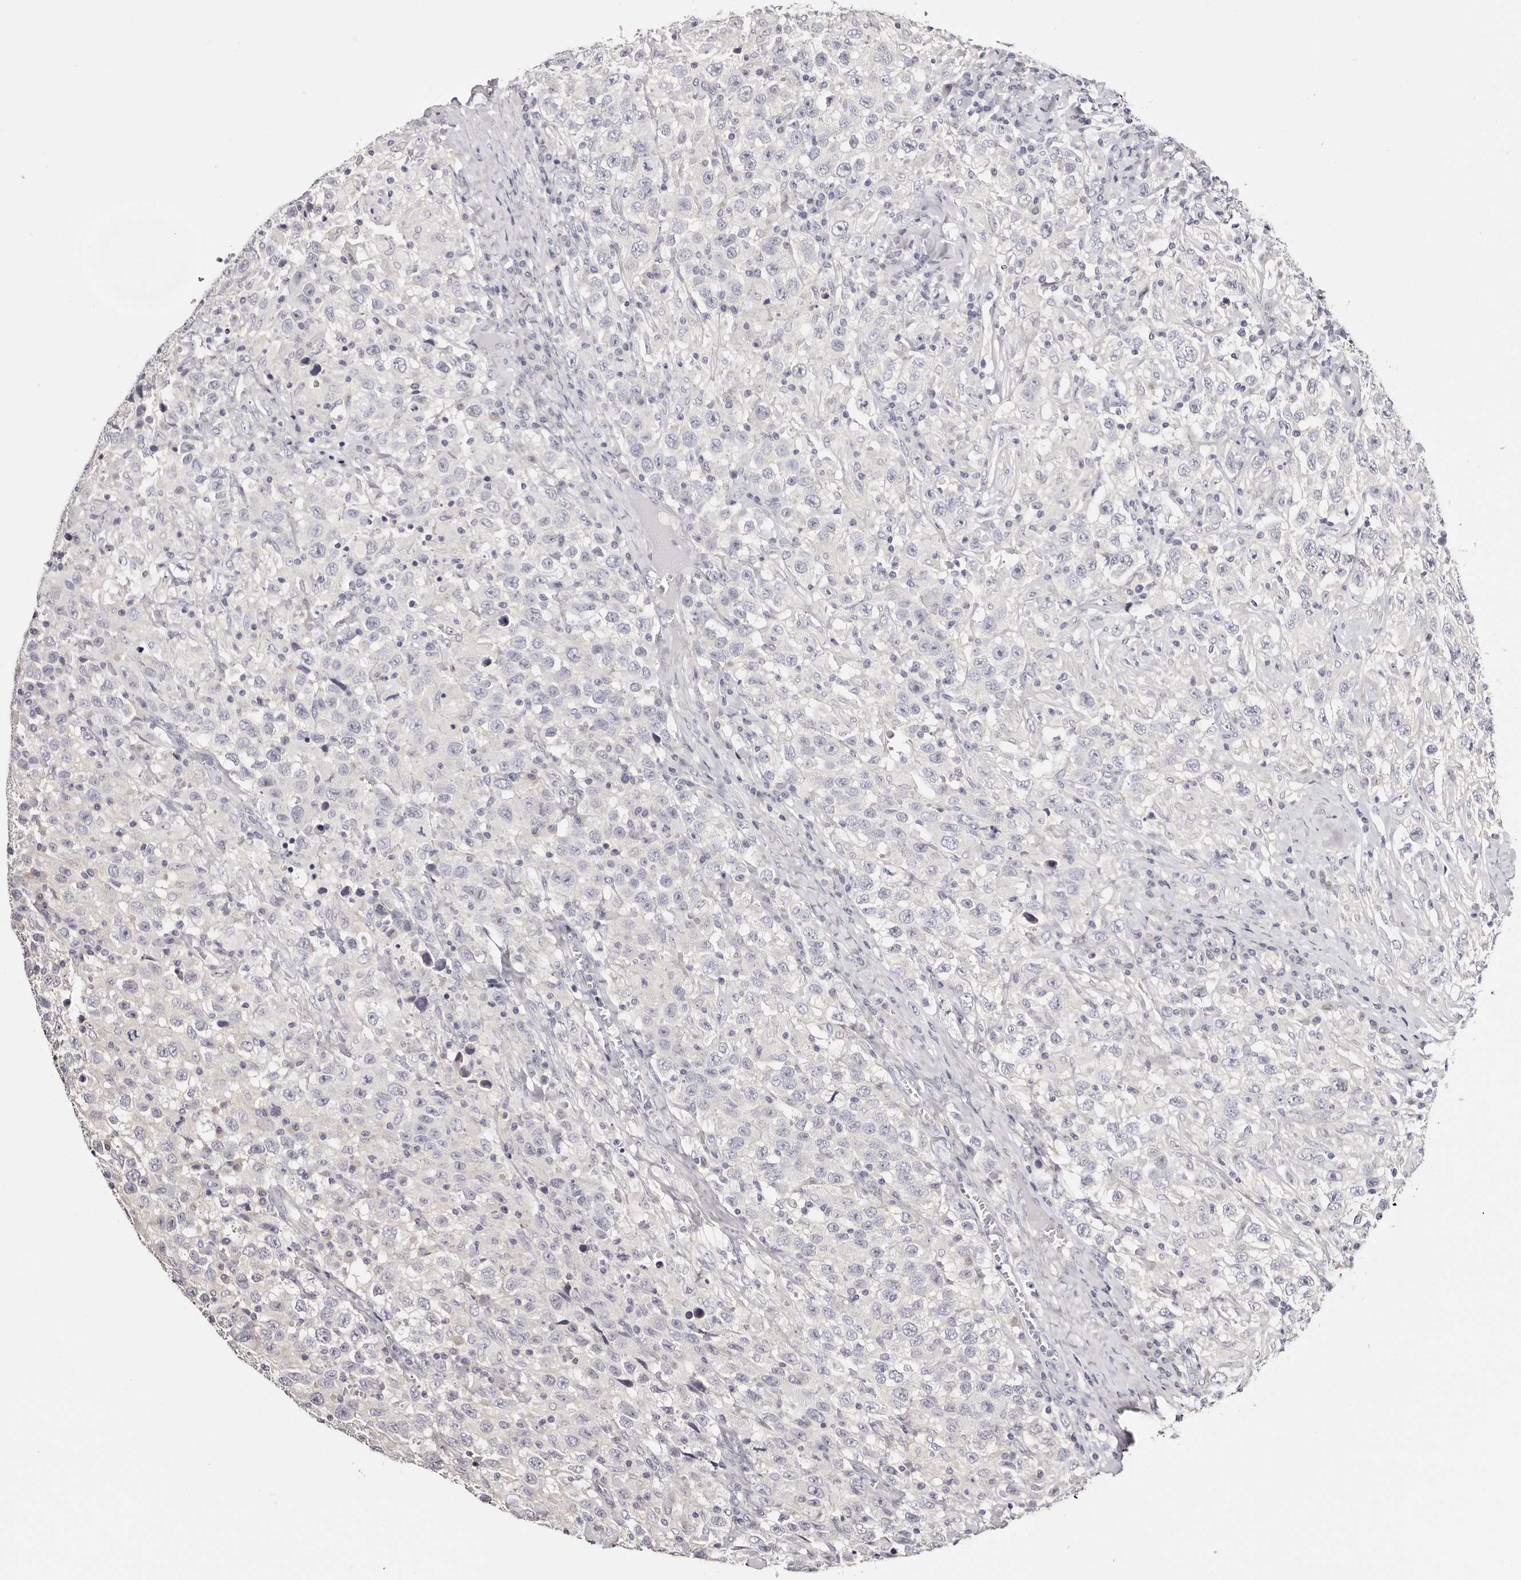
{"staining": {"intensity": "negative", "quantity": "none", "location": "none"}, "tissue": "testis cancer", "cell_type": "Tumor cells", "image_type": "cancer", "snomed": [{"axis": "morphology", "description": "Seminoma, NOS"}, {"axis": "topography", "description": "Testis"}], "caption": "Tumor cells show no significant protein staining in testis seminoma.", "gene": "ROM1", "patient": {"sex": "male", "age": 41}}